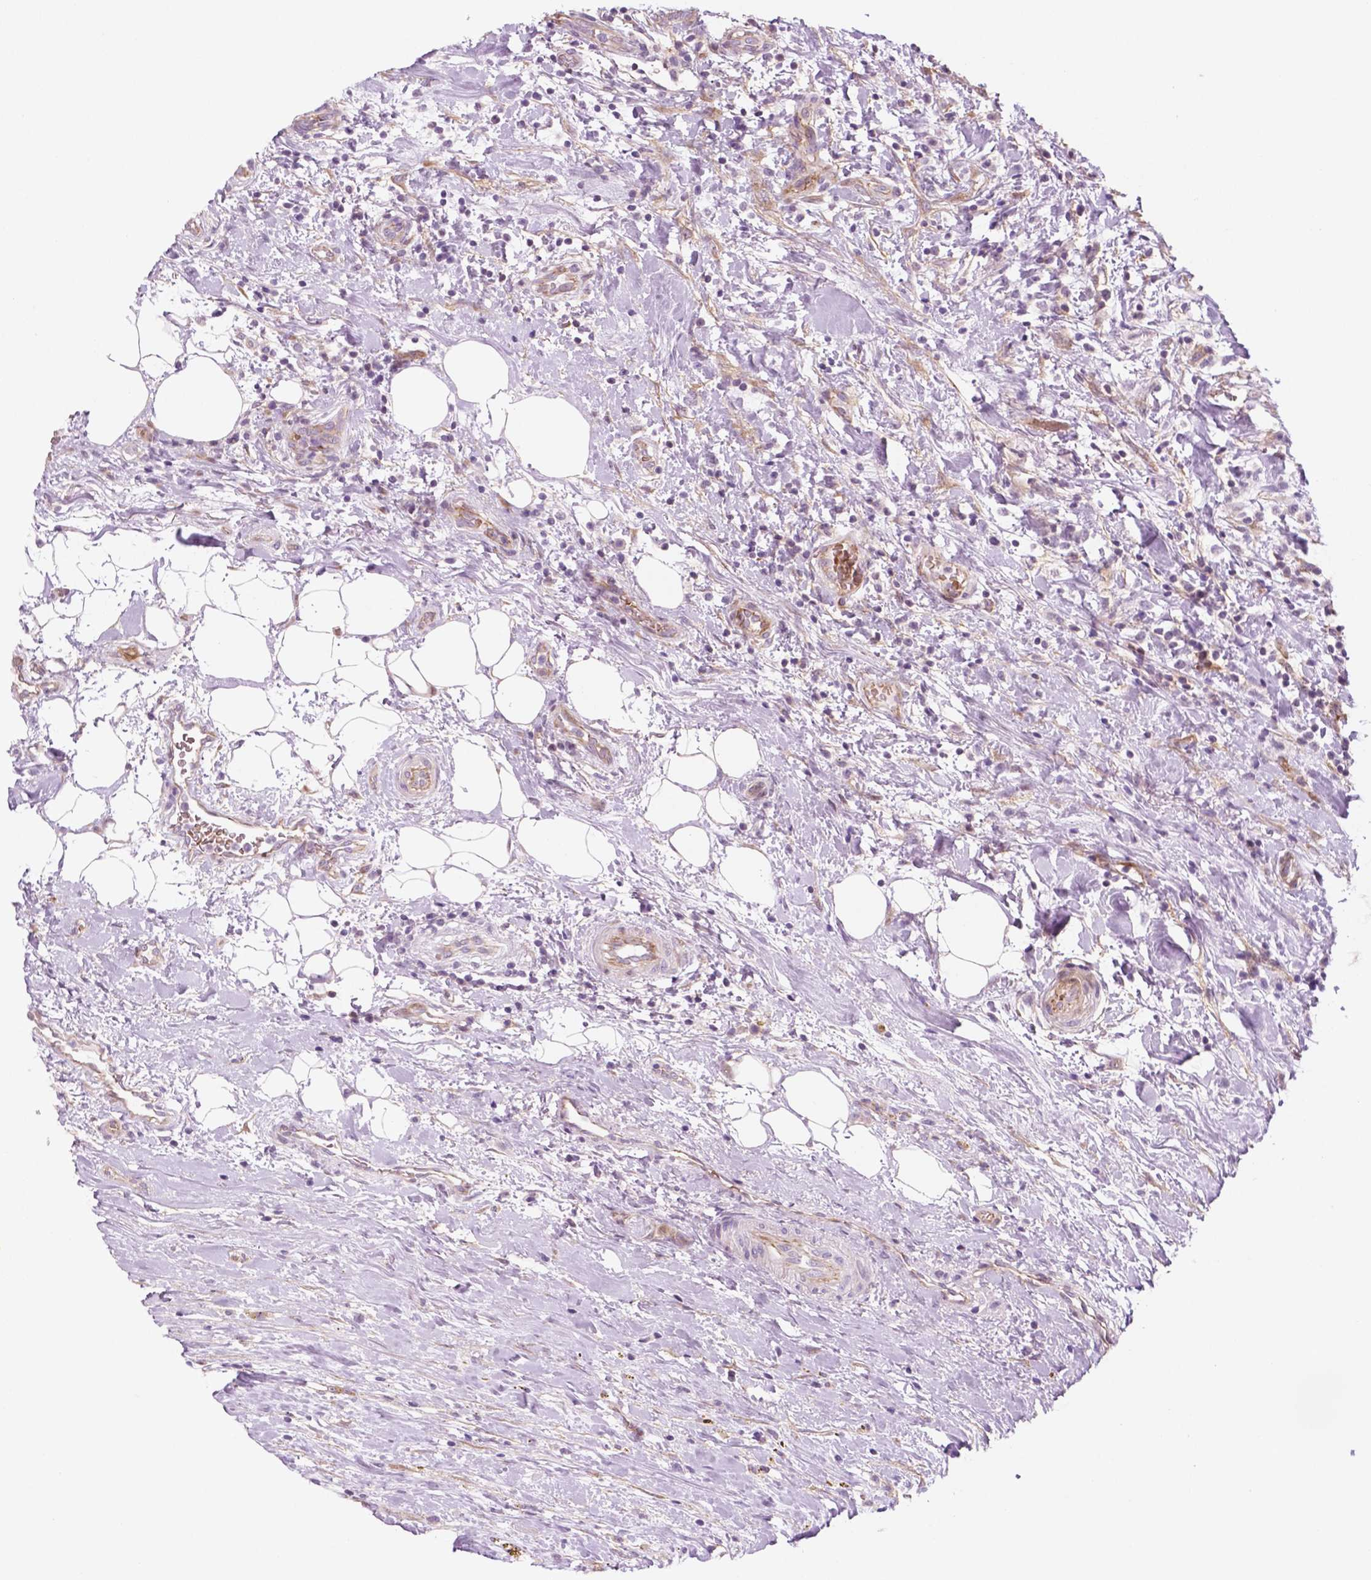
{"staining": {"intensity": "negative", "quantity": "none", "location": "none"}, "tissue": "renal cancer", "cell_type": "Tumor cells", "image_type": "cancer", "snomed": [{"axis": "morphology", "description": "Adenocarcinoma, NOS"}, {"axis": "topography", "description": "Kidney"}], "caption": "Immunohistochemistry (IHC) image of neoplastic tissue: adenocarcinoma (renal) stained with DAB (3,3'-diaminobenzidine) reveals no significant protein expression in tumor cells.", "gene": "RND3", "patient": {"sex": "male", "age": 59}}